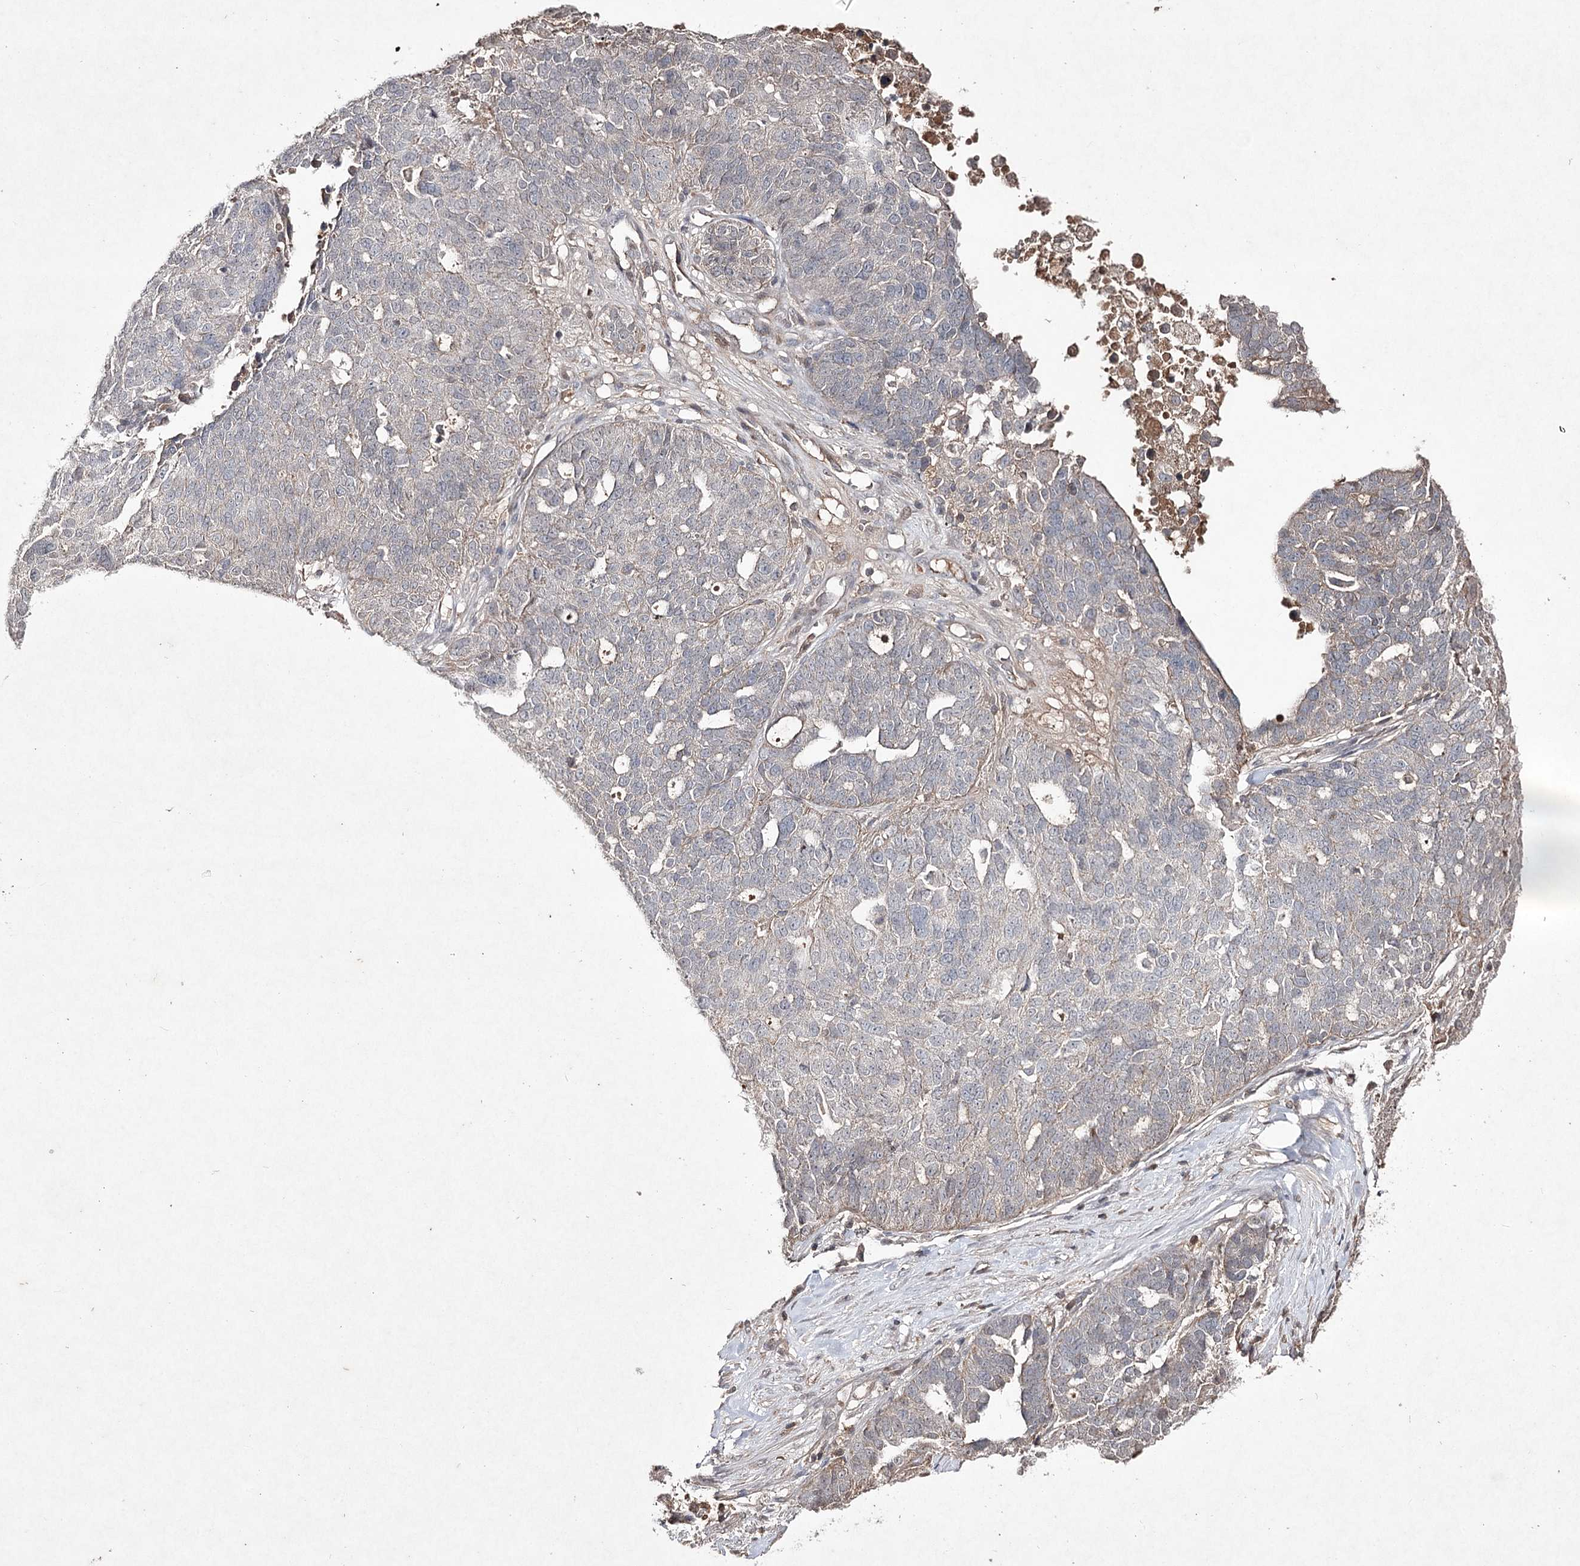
{"staining": {"intensity": "weak", "quantity": "<25%", "location": "cytoplasmic/membranous"}, "tissue": "ovarian cancer", "cell_type": "Tumor cells", "image_type": "cancer", "snomed": [{"axis": "morphology", "description": "Cystadenocarcinoma, serous, NOS"}, {"axis": "topography", "description": "Ovary"}], "caption": "DAB immunohistochemical staining of ovarian cancer displays no significant staining in tumor cells.", "gene": "SYNGR3", "patient": {"sex": "female", "age": 59}}